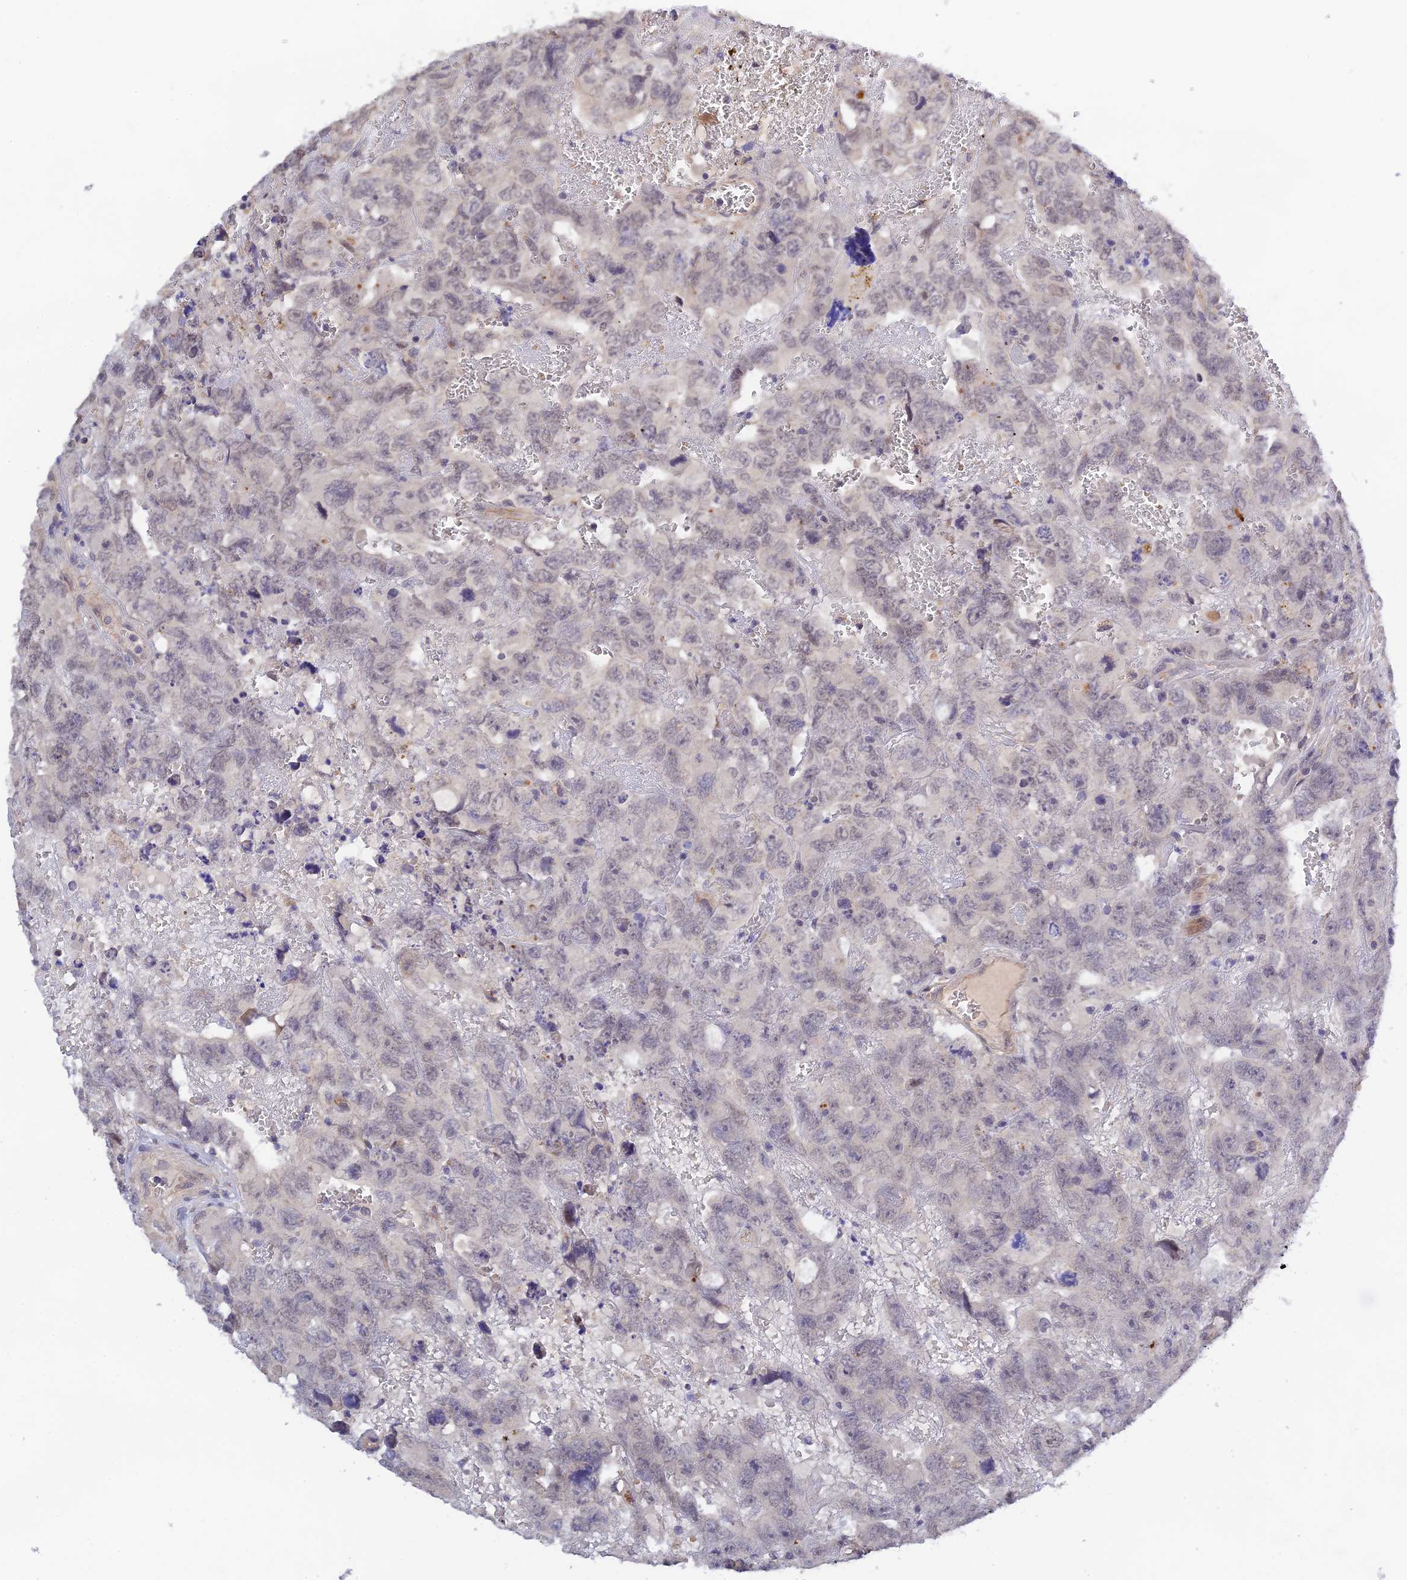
{"staining": {"intensity": "negative", "quantity": "none", "location": "none"}, "tissue": "testis cancer", "cell_type": "Tumor cells", "image_type": "cancer", "snomed": [{"axis": "morphology", "description": "Carcinoma, Embryonal, NOS"}, {"axis": "topography", "description": "Testis"}], "caption": "An immunohistochemistry micrograph of testis embryonal carcinoma is shown. There is no staining in tumor cells of testis embryonal carcinoma. (DAB immunohistochemistry (IHC) visualized using brightfield microscopy, high magnification).", "gene": "CWH43", "patient": {"sex": "male", "age": 45}}